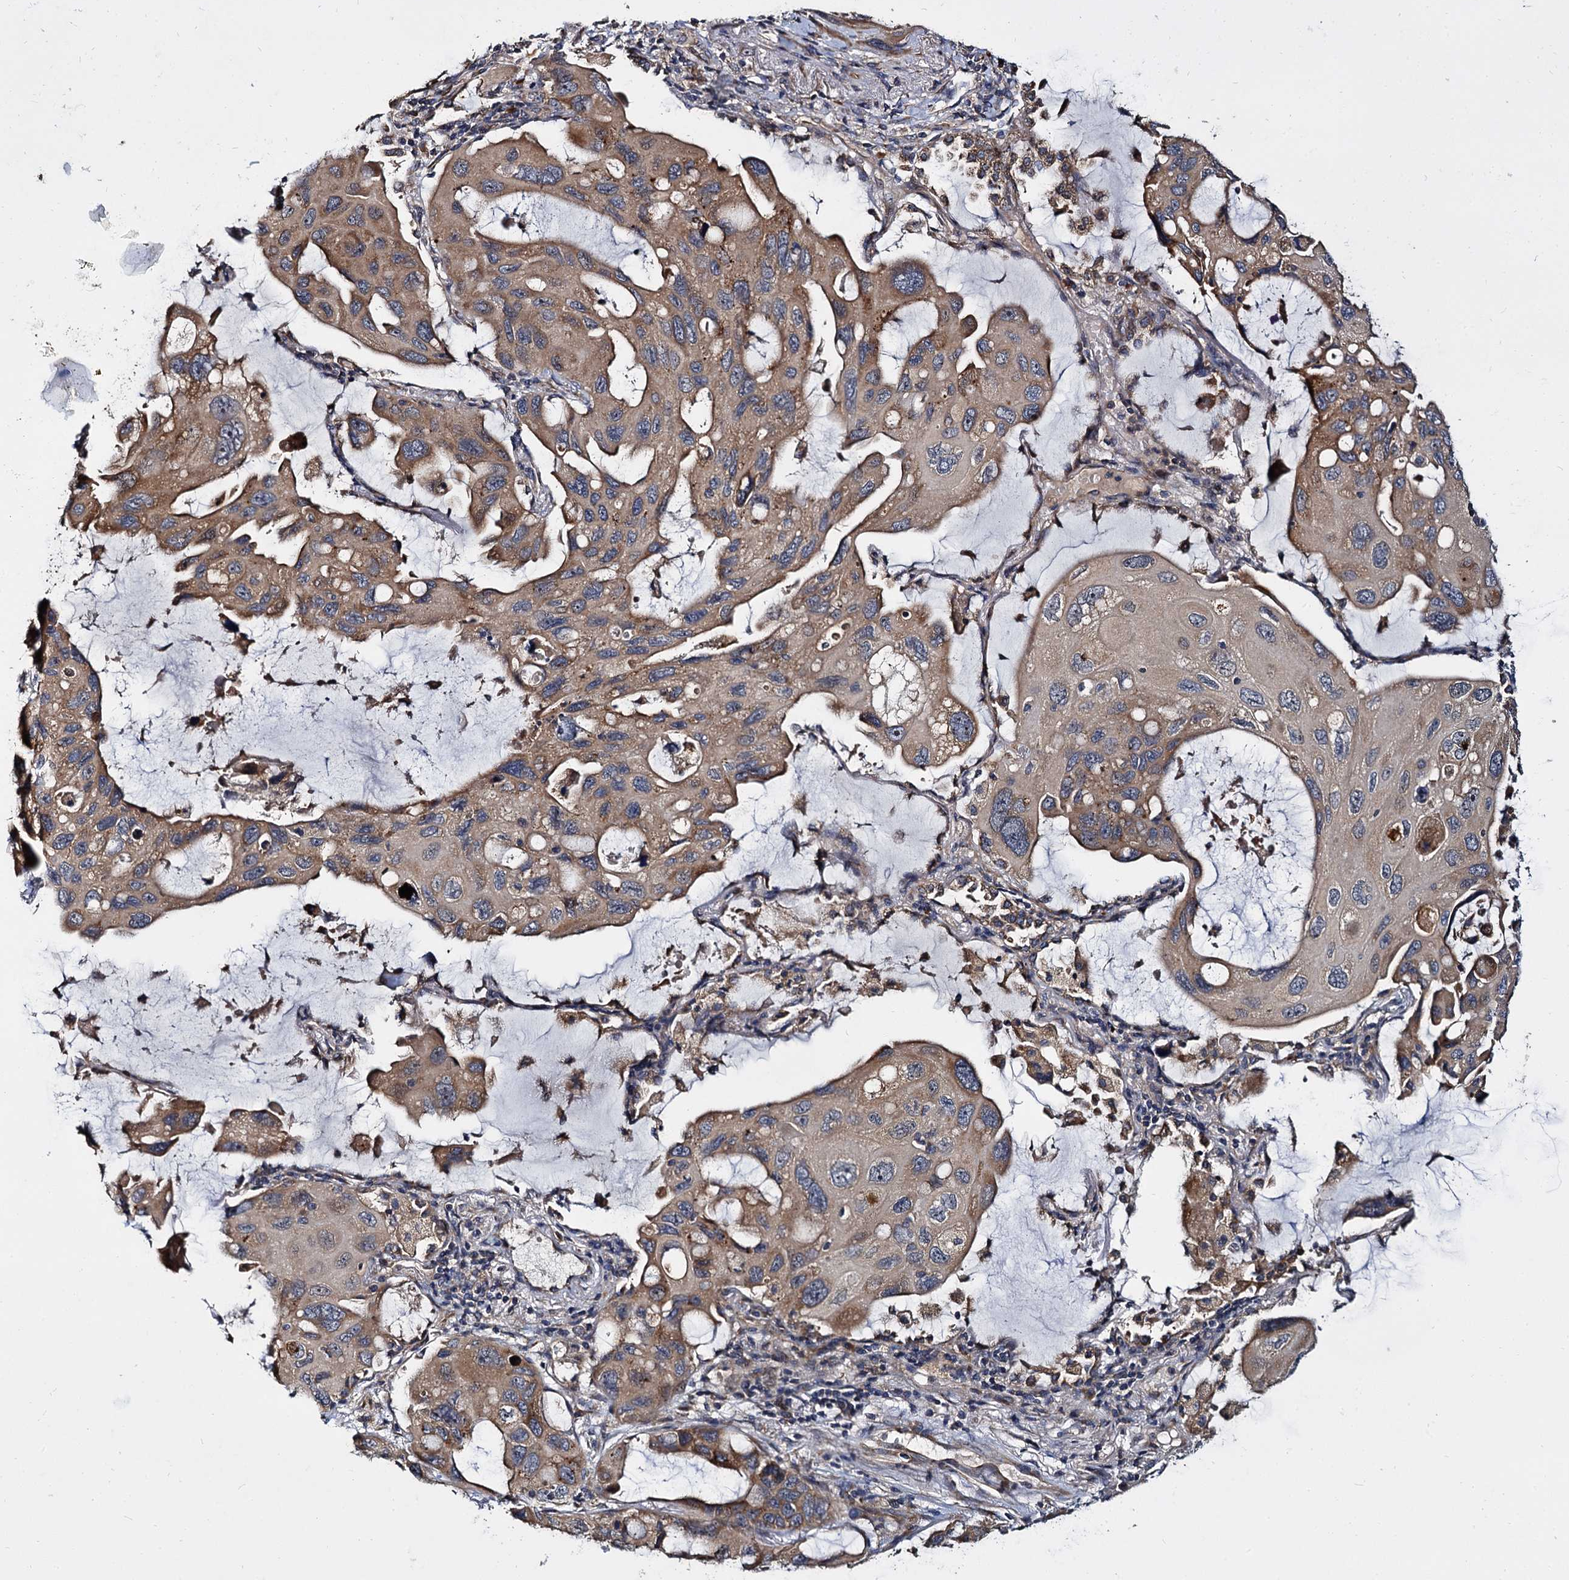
{"staining": {"intensity": "moderate", "quantity": ">75%", "location": "cytoplasmic/membranous"}, "tissue": "lung cancer", "cell_type": "Tumor cells", "image_type": "cancer", "snomed": [{"axis": "morphology", "description": "Squamous cell carcinoma, NOS"}, {"axis": "topography", "description": "Lung"}], "caption": "Immunohistochemistry (IHC) histopathology image of squamous cell carcinoma (lung) stained for a protein (brown), which exhibits medium levels of moderate cytoplasmic/membranous staining in about >75% of tumor cells.", "gene": "WWC3", "patient": {"sex": "female", "age": 73}}